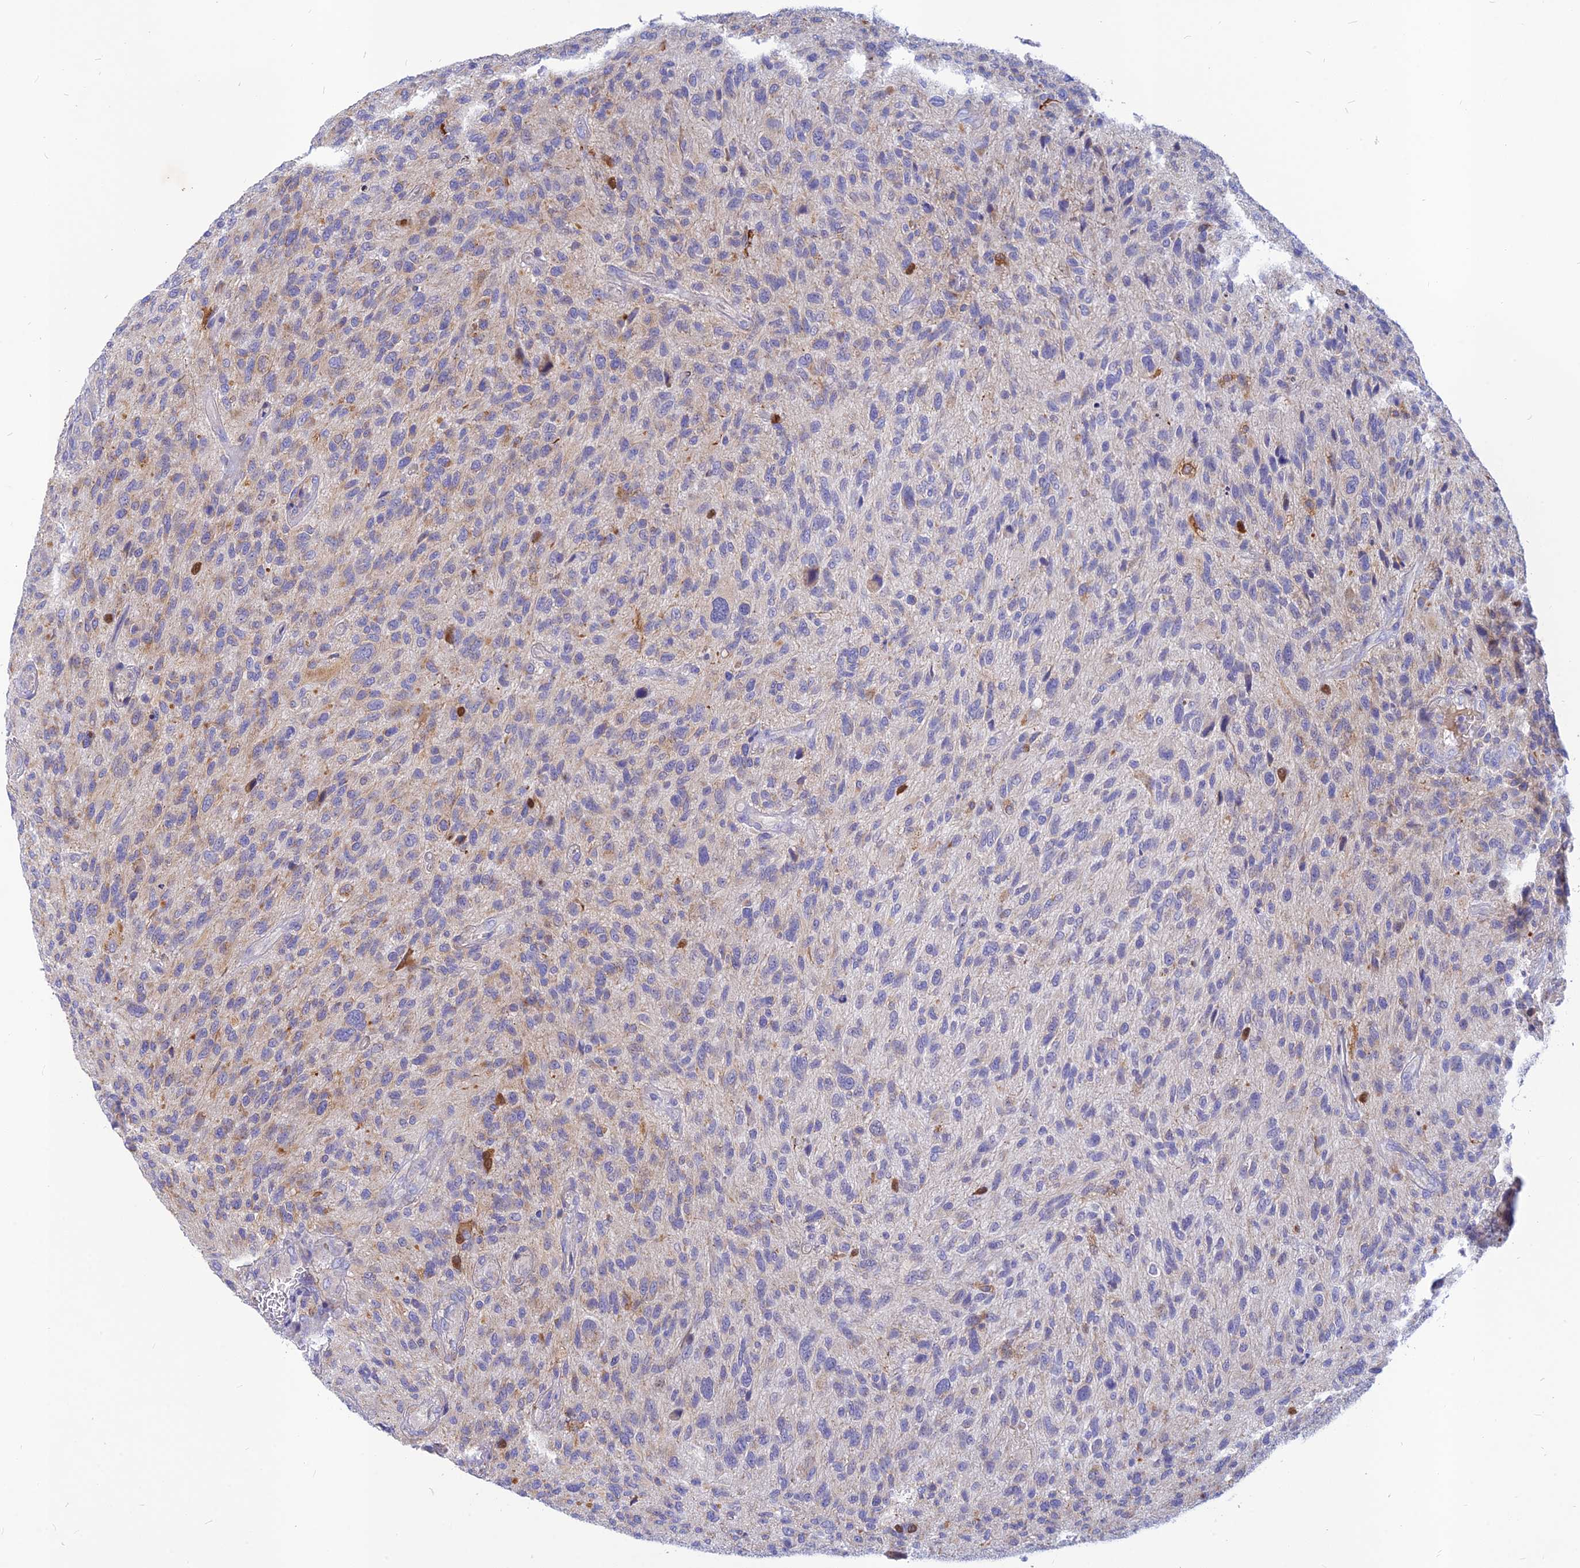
{"staining": {"intensity": "weak", "quantity": "25%-75%", "location": "cytoplasmic/membranous"}, "tissue": "glioma", "cell_type": "Tumor cells", "image_type": "cancer", "snomed": [{"axis": "morphology", "description": "Glioma, malignant, High grade"}, {"axis": "topography", "description": "Brain"}], "caption": "A high-resolution histopathology image shows immunohistochemistry (IHC) staining of malignant glioma (high-grade), which reveals weak cytoplasmic/membranous expression in approximately 25%-75% of tumor cells.", "gene": "CACNA1B", "patient": {"sex": "male", "age": 47}}